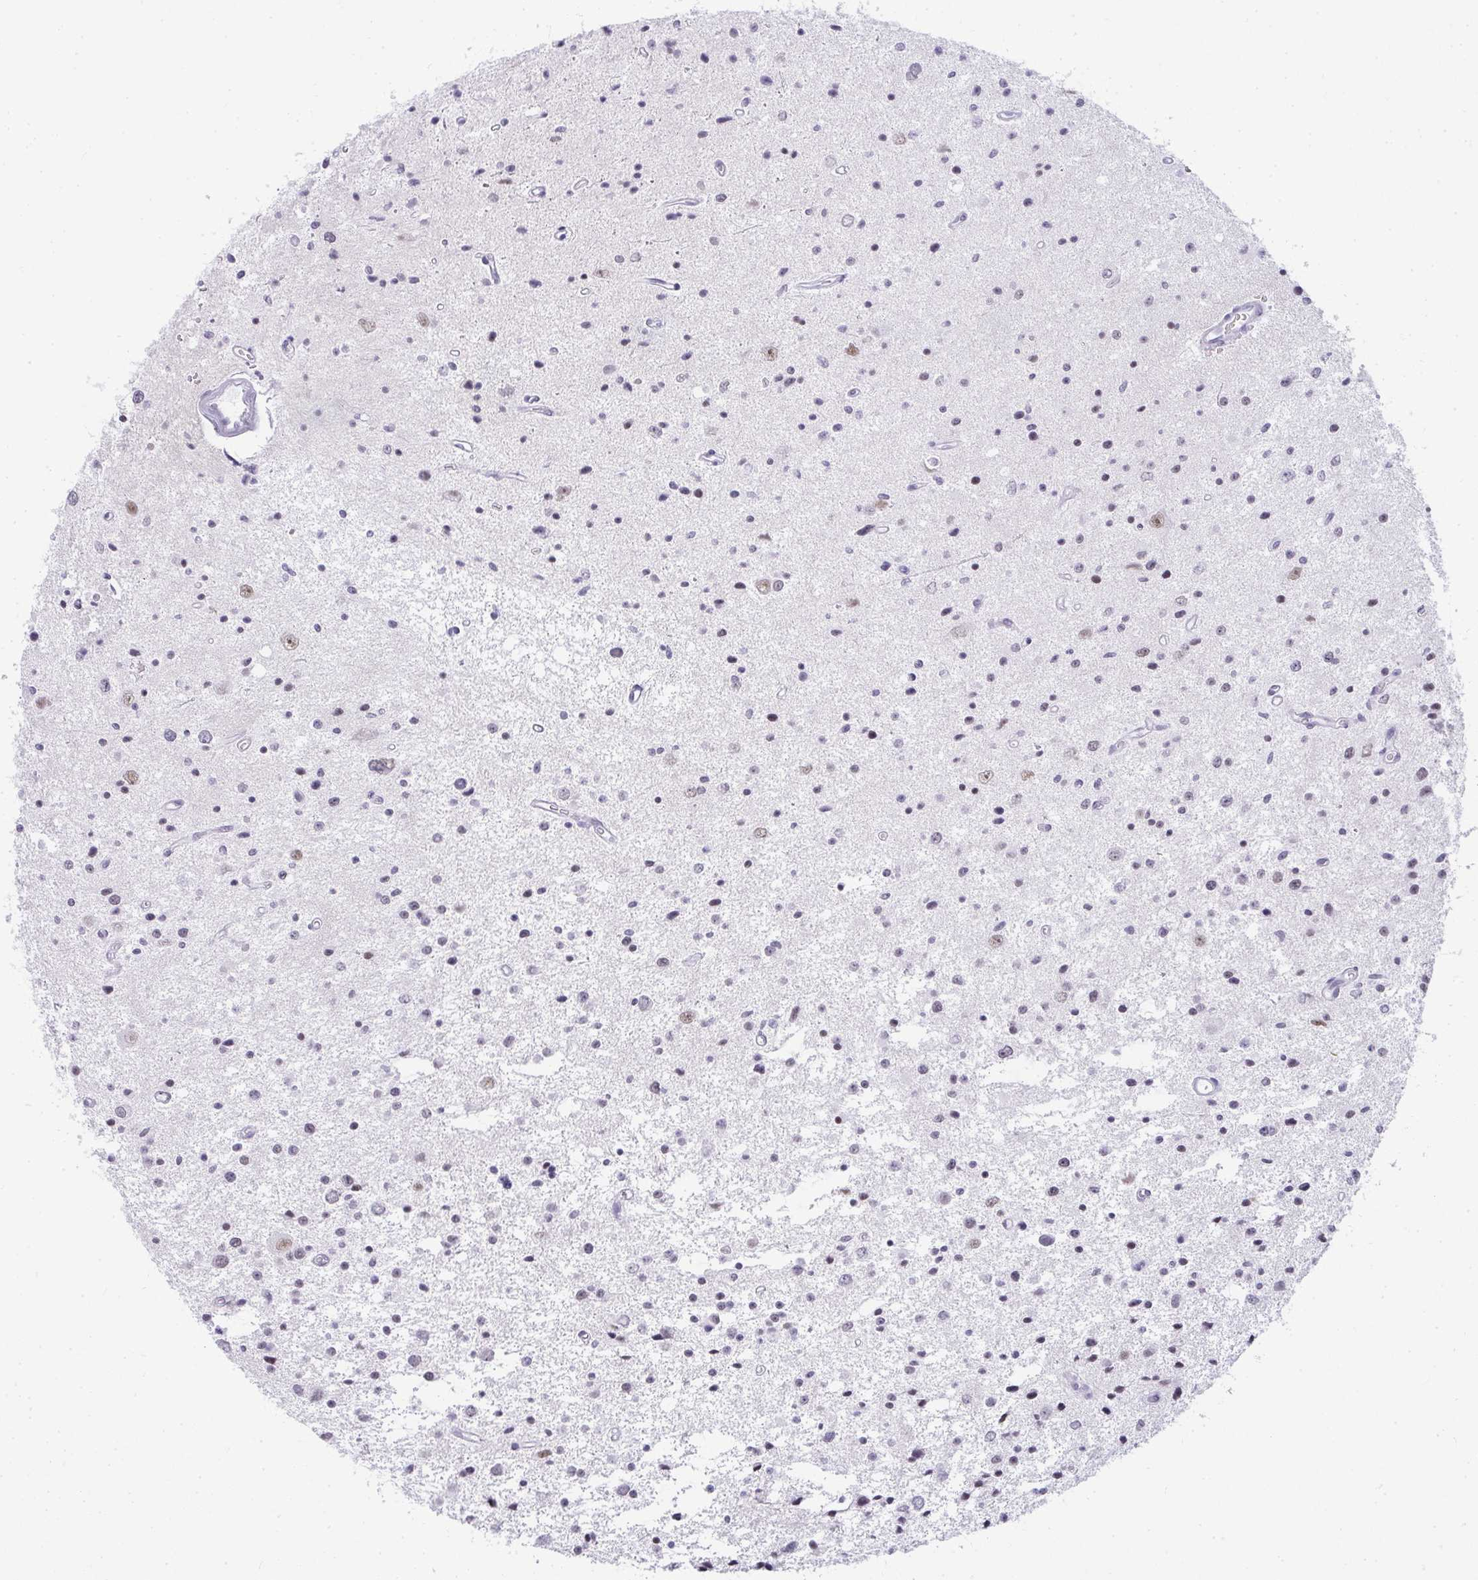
{"staining": {"intensity": "weak", "quantity": "<25%", "location": "nuclear"}, "tissue": "glioma", "cell_type": "Tumor cells", "image_type": "cancer", "snomed": [{"axis": "morphology", "description": "Glioma, malignant, Low grade"}, {"axis": "topography", "description": "Brain"}], "caption": "This is a histopathology image of IHC staining of glioma, which shows no staining in tumor cells.", "gene": "PLA2G1B", "patient": {"sex": "male", "age": 43}}